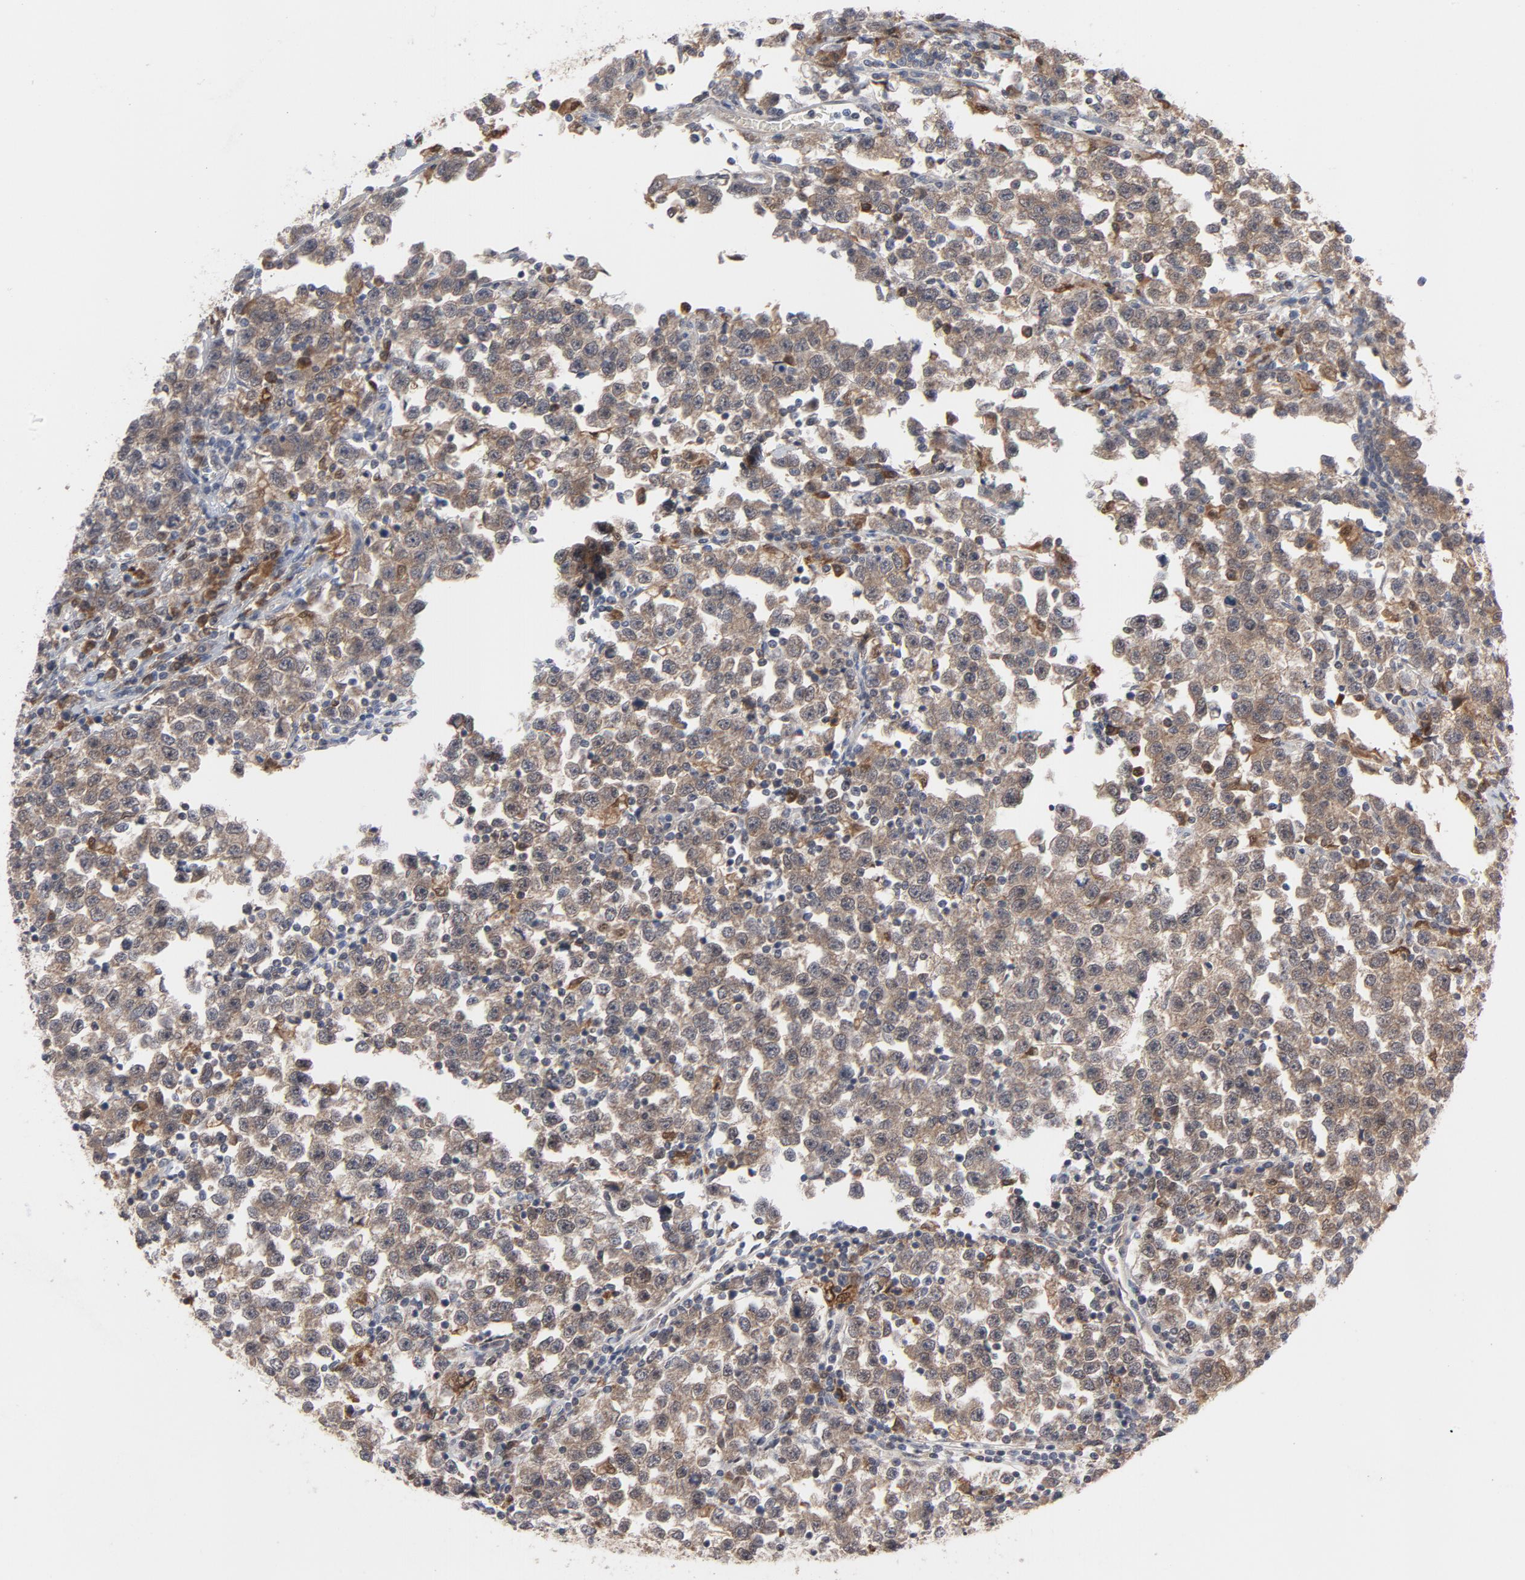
{"staining": {"intensity": "moderate", "quantity": ">75%", "location": "cytoplasmic/membranous"}, "tissue": "testis cancer", "cell_type": "Tumor cells", "image_type": "cancer", "snomed": [{"axis": "morphology", "description": "Seminoma, NOS"}, {"axis": "topography", "description": "Testis"}], "caption": "Human testis cancer (seminoma) stained with a brown dye displays moderate cytoplasmic/membranous positive expression in approximately >75% of tumor cells.", "gene": "PRDX1", "patient": {"sex": "male", "age": 43}}